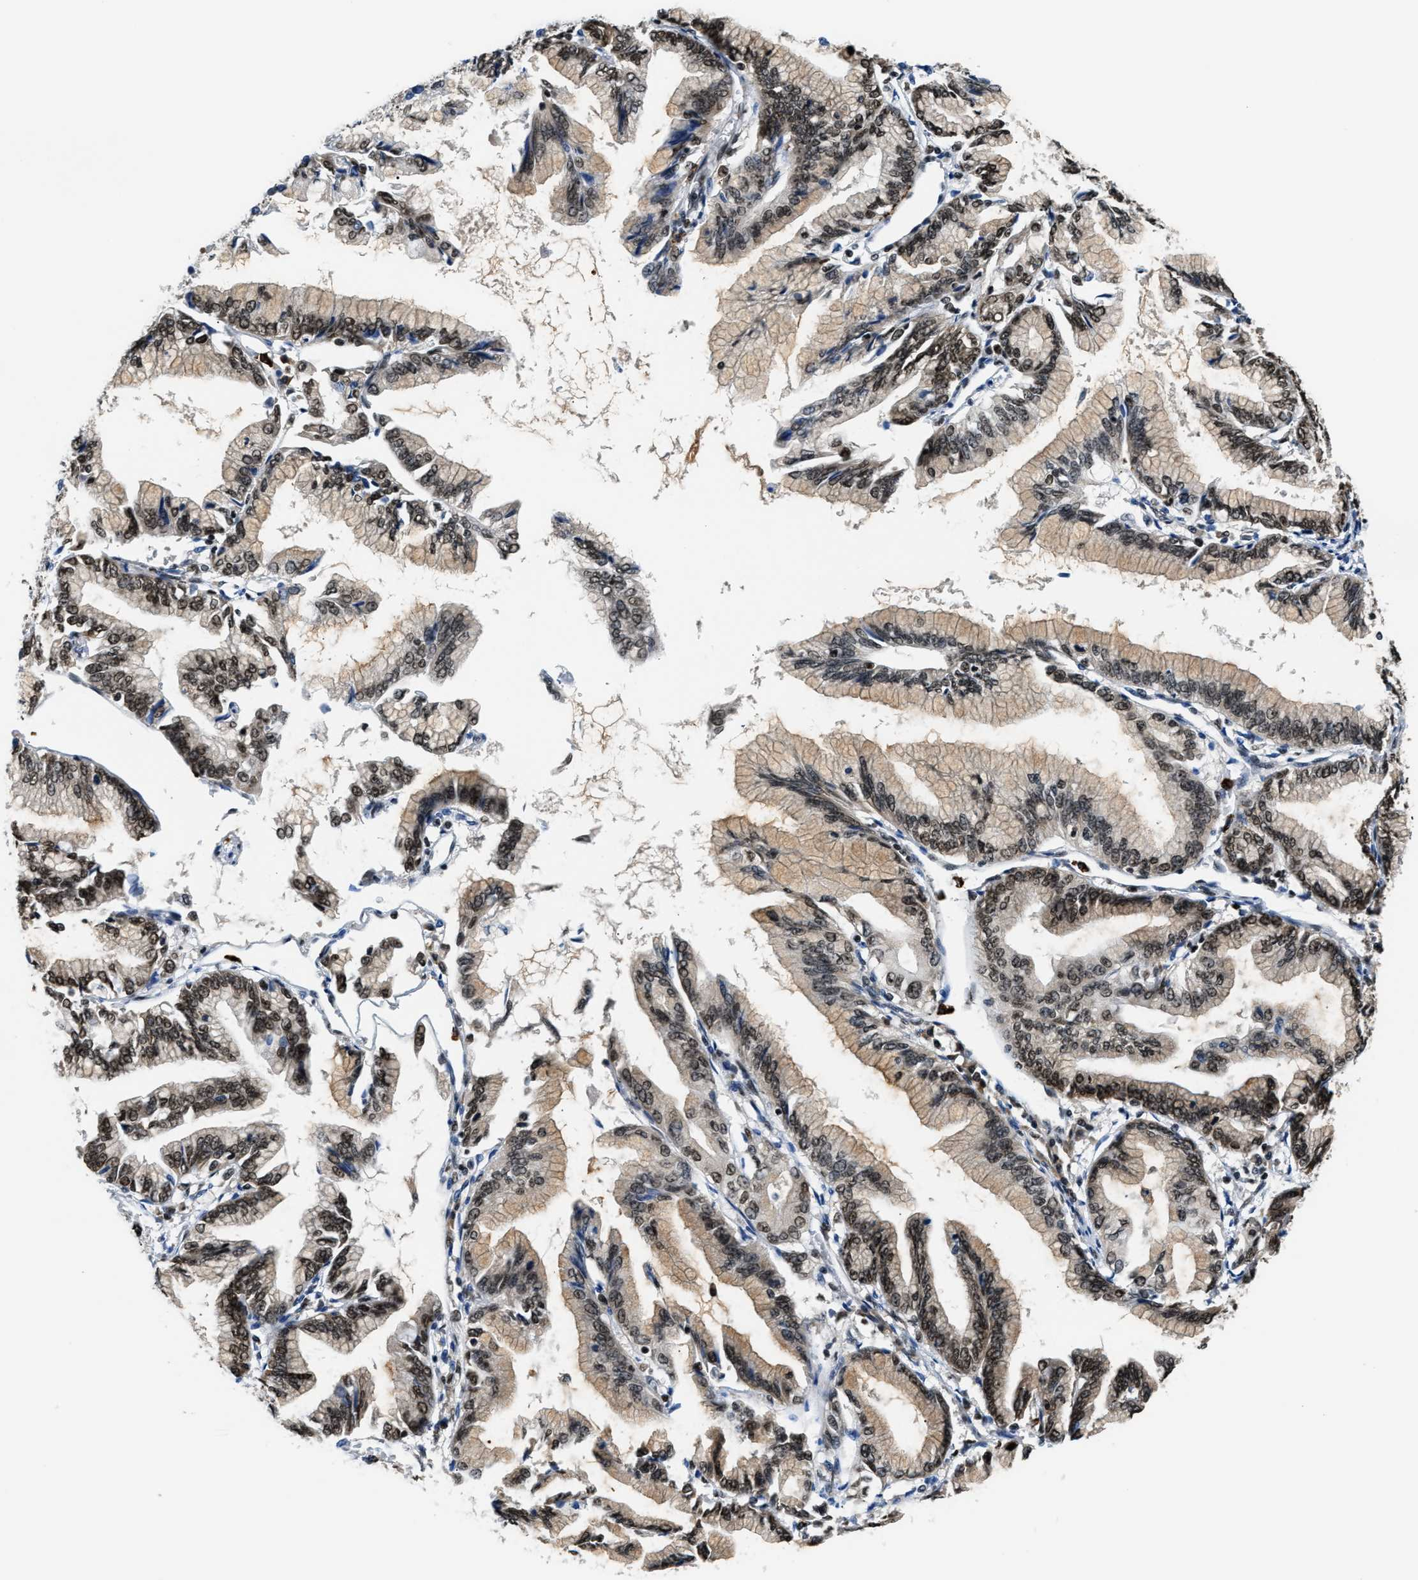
{"staining": {"intensity": "moderate", "quantity": ">75%", "location": "nuclear"}, "tissue": "pancreatic cancer", "cell_type": "Tumor cells", "image_type": "cancer", "snomed": [{"axis": "morphology", "description": "Adenocarcinoma, NOS"}, {"axis": "topography", "description": "Pancreas"}], "caption": "Human pancreatic cancer (adenocarcinoma) stained with a brown dye displays moderate nuclear positive staining in about >75% of tumor cells.", "gene": "CCNDBP1", "patient": {"sex": "female", "age": 64}}